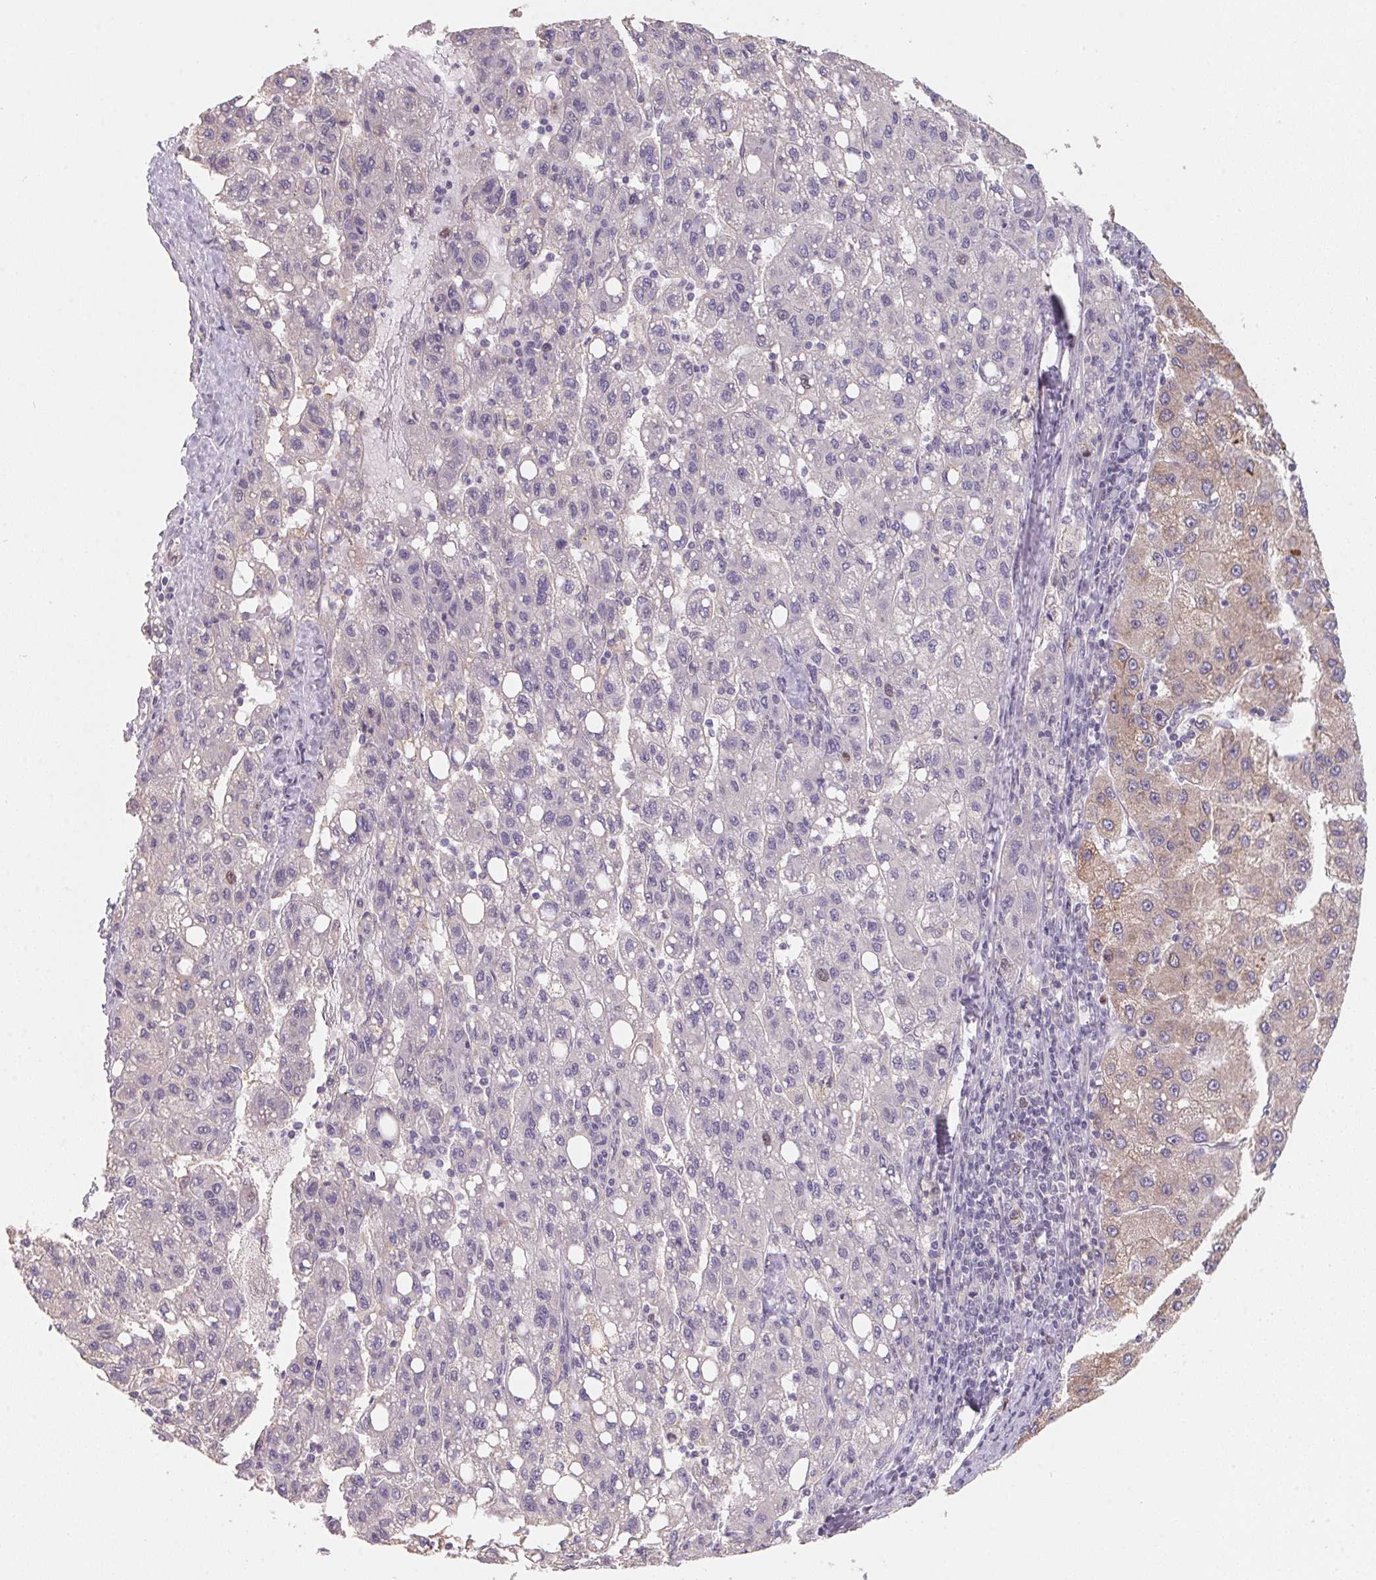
{"staining": {"intensity": "negative", "quantity": "none", "location": "none"}, "tissue": "liver cancer", "cell_type": "Tumor cells", "image_type": "cancer", "snomed": [{"axis": "morphology", "description": "Carcinoma, Hepatocellular, NOS"}, {"axis": "topography", "description": "Liver"}], "caption": "Immunohistochemical staining of liver cancer shows no significant staining in tumor cells.", "gene": "KIFC1", "patient": {"sex": "female", "age": 82}}